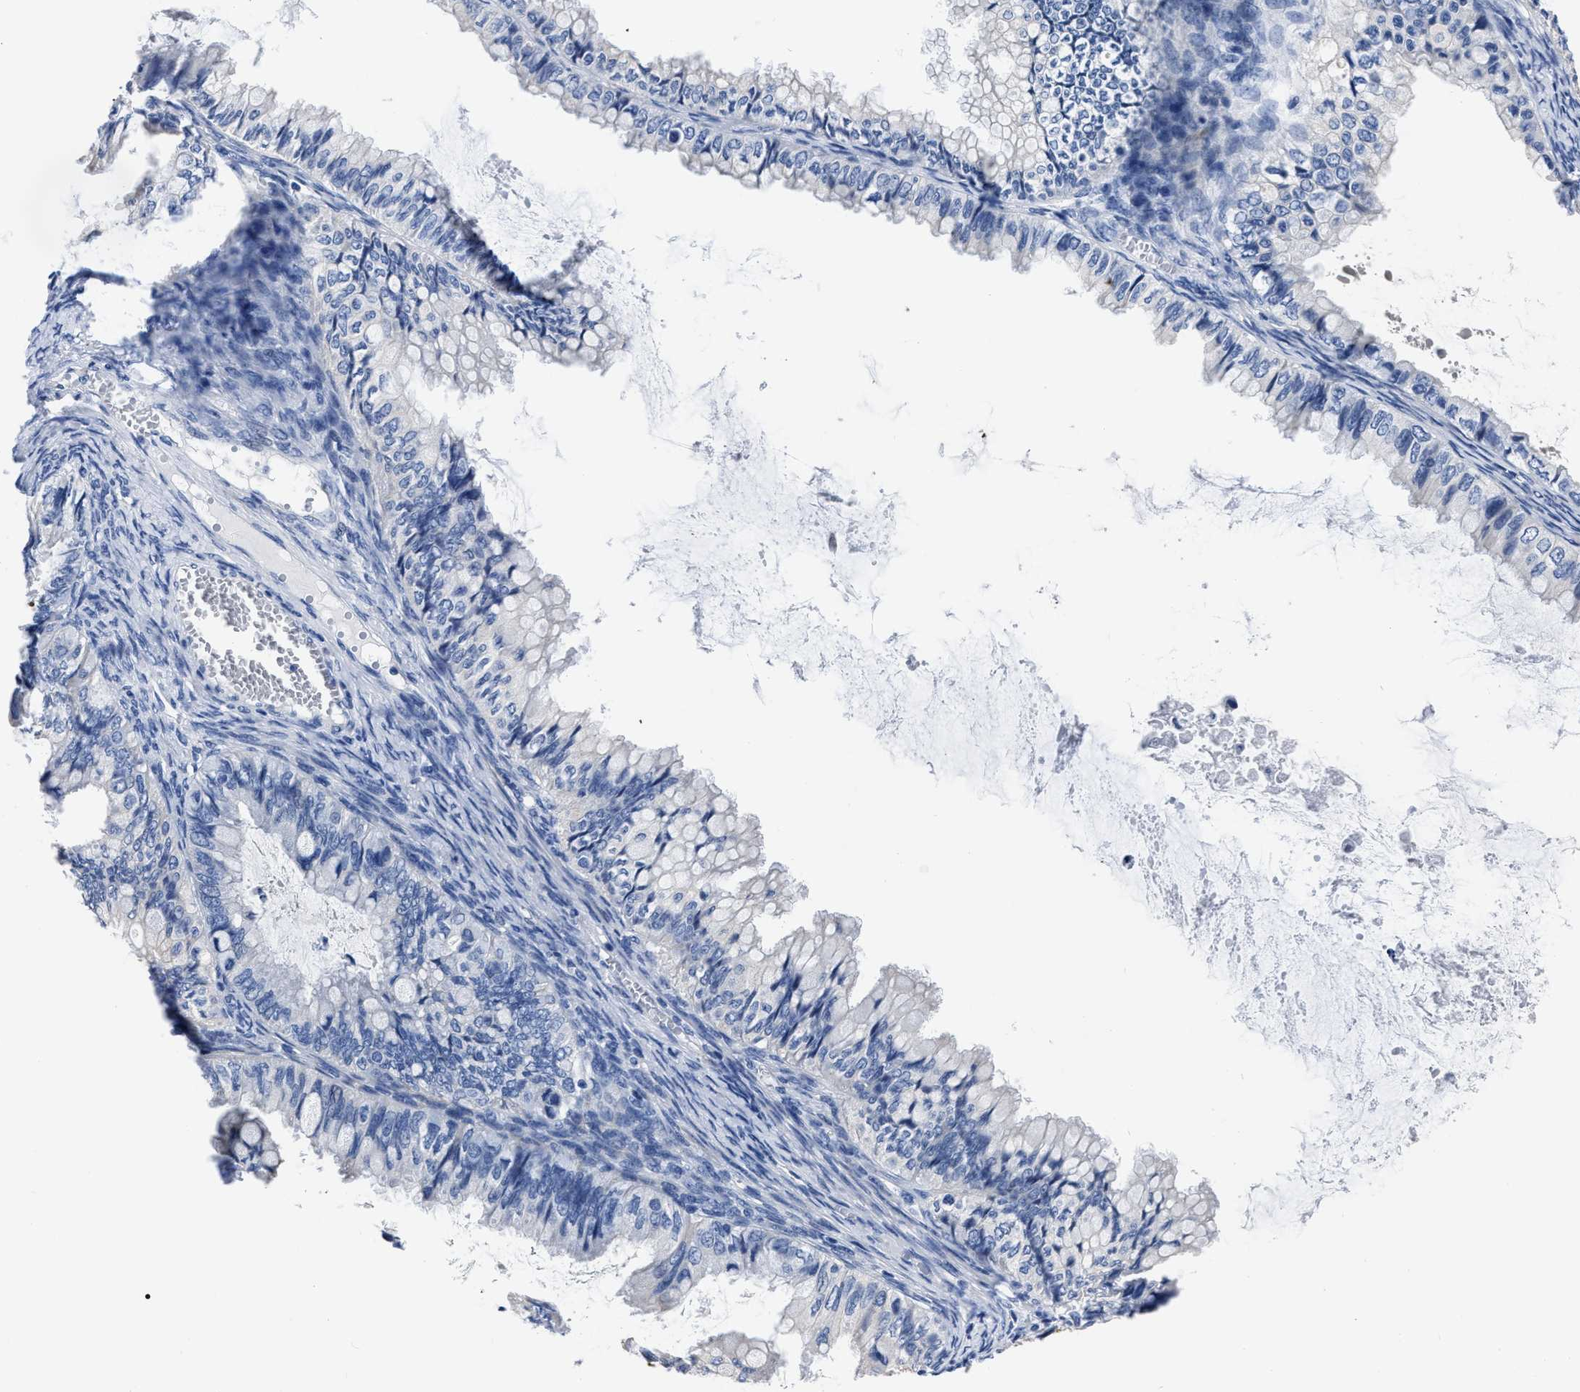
{"staining": {"intensity": "negative", "quantity": "none", "location": "none"}, "tissue": "ovarian cancer", "cell_type": "Tumor cells", "image_type": "cancer", "snomed": [{"axis": "morphology", "description": "Cystadenocarcinoma, mucinous, NOS"}, {"axis": "topography", "description": "Ovary"}], "caption": "Immunohistochemical staining of ovarian mucinous cystadenocarcinoma demonstrates no significant expression in tumor cells.", "gene": "MOV10L1", "patient": {"sex": "female", "age": 80}}